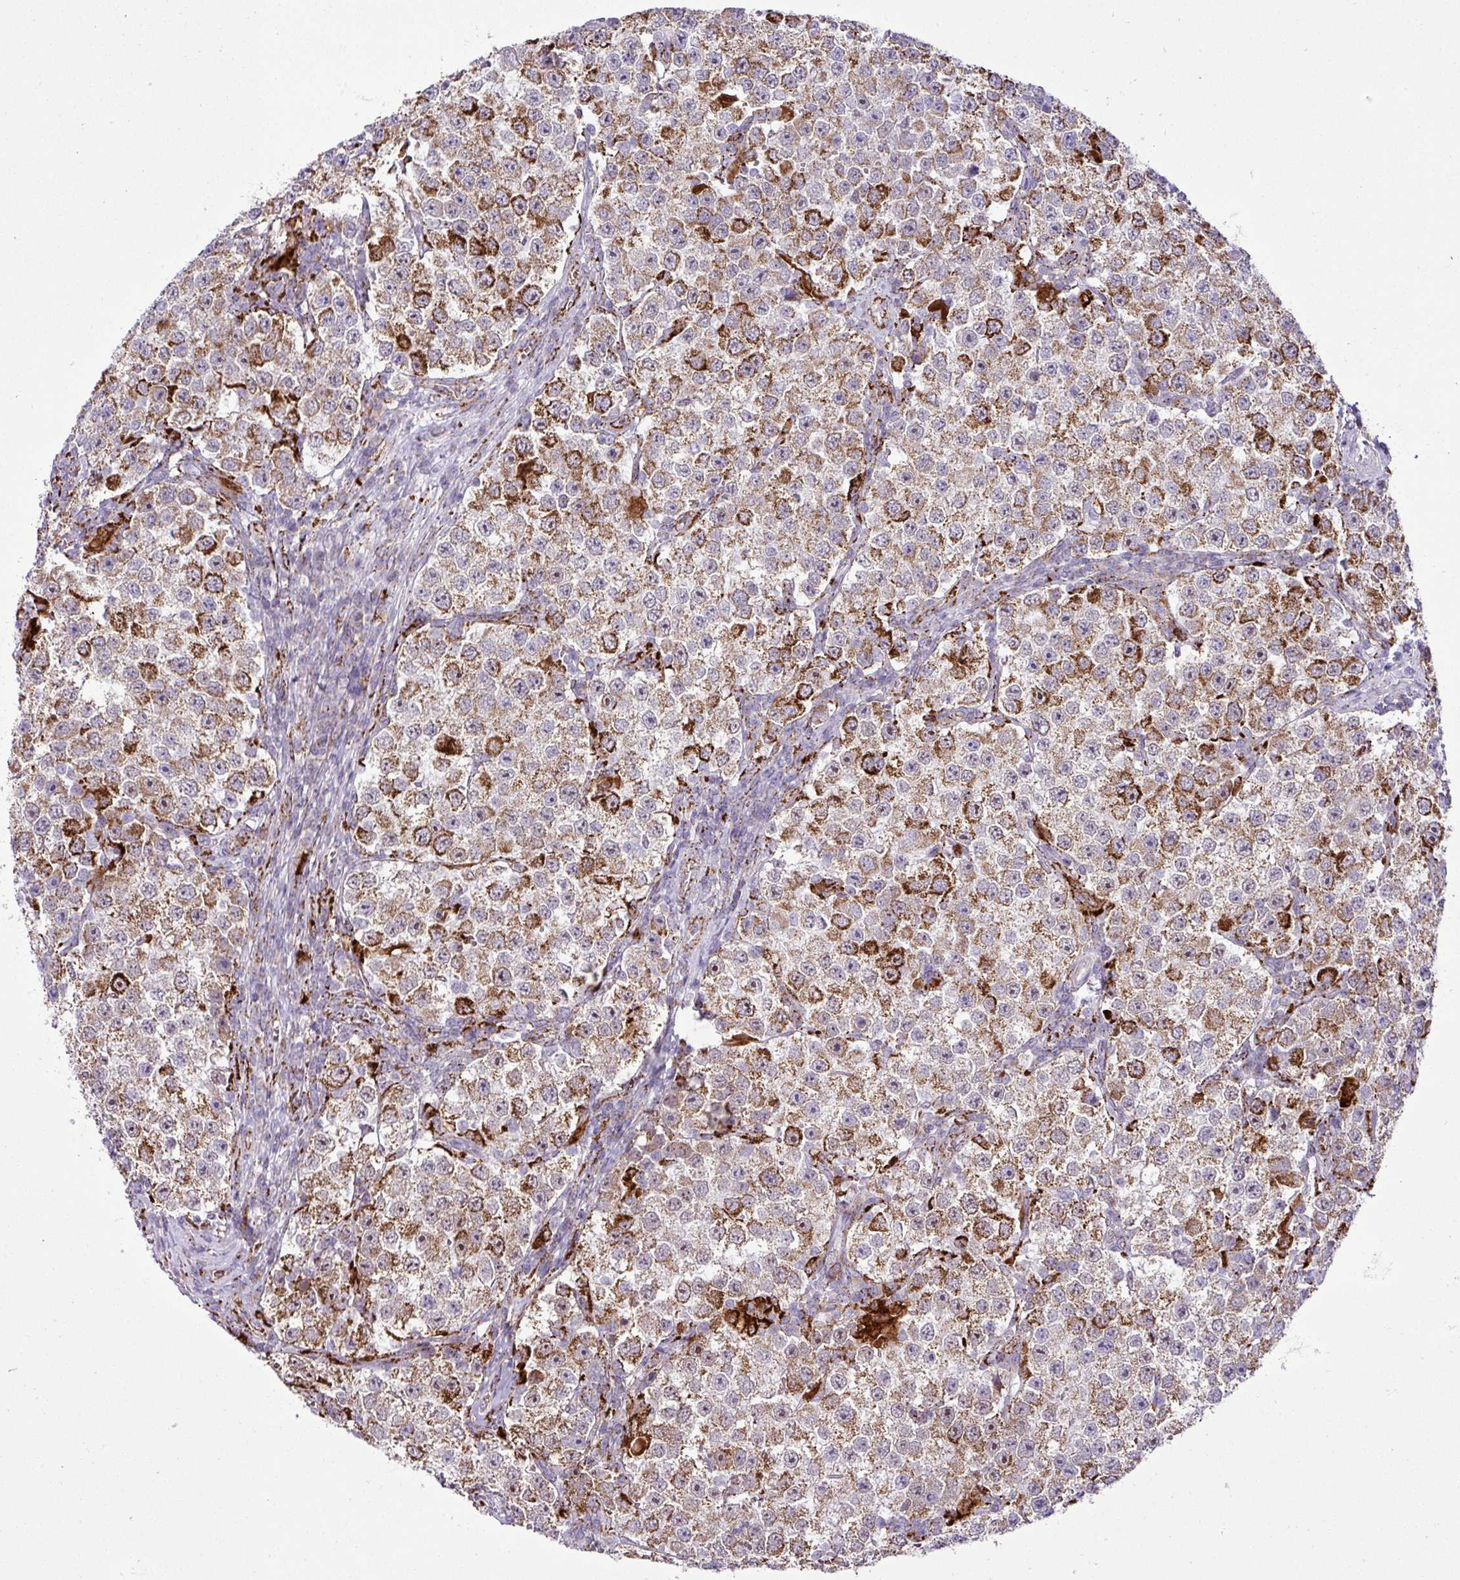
{"staining": {"intensity": "strong", "quantity": "<25%", "location": "cytoplasmic/membranous"}, "tissue": "testis cancer", "cell_type": "Tumor cells", "image_type": "cancer", "snomed": [{"axis": "morphology", "description": "Seminoma, NOS"}, {"axis": "topography", "description": "Testis"}], "caption": "Tumor cells show medium levels of strong cytoplasmic/membranous positivity in about <25% of cells in human testis cancer.", "gene": "SGPP1", "patient": {"sex": "male", "age": 37}}